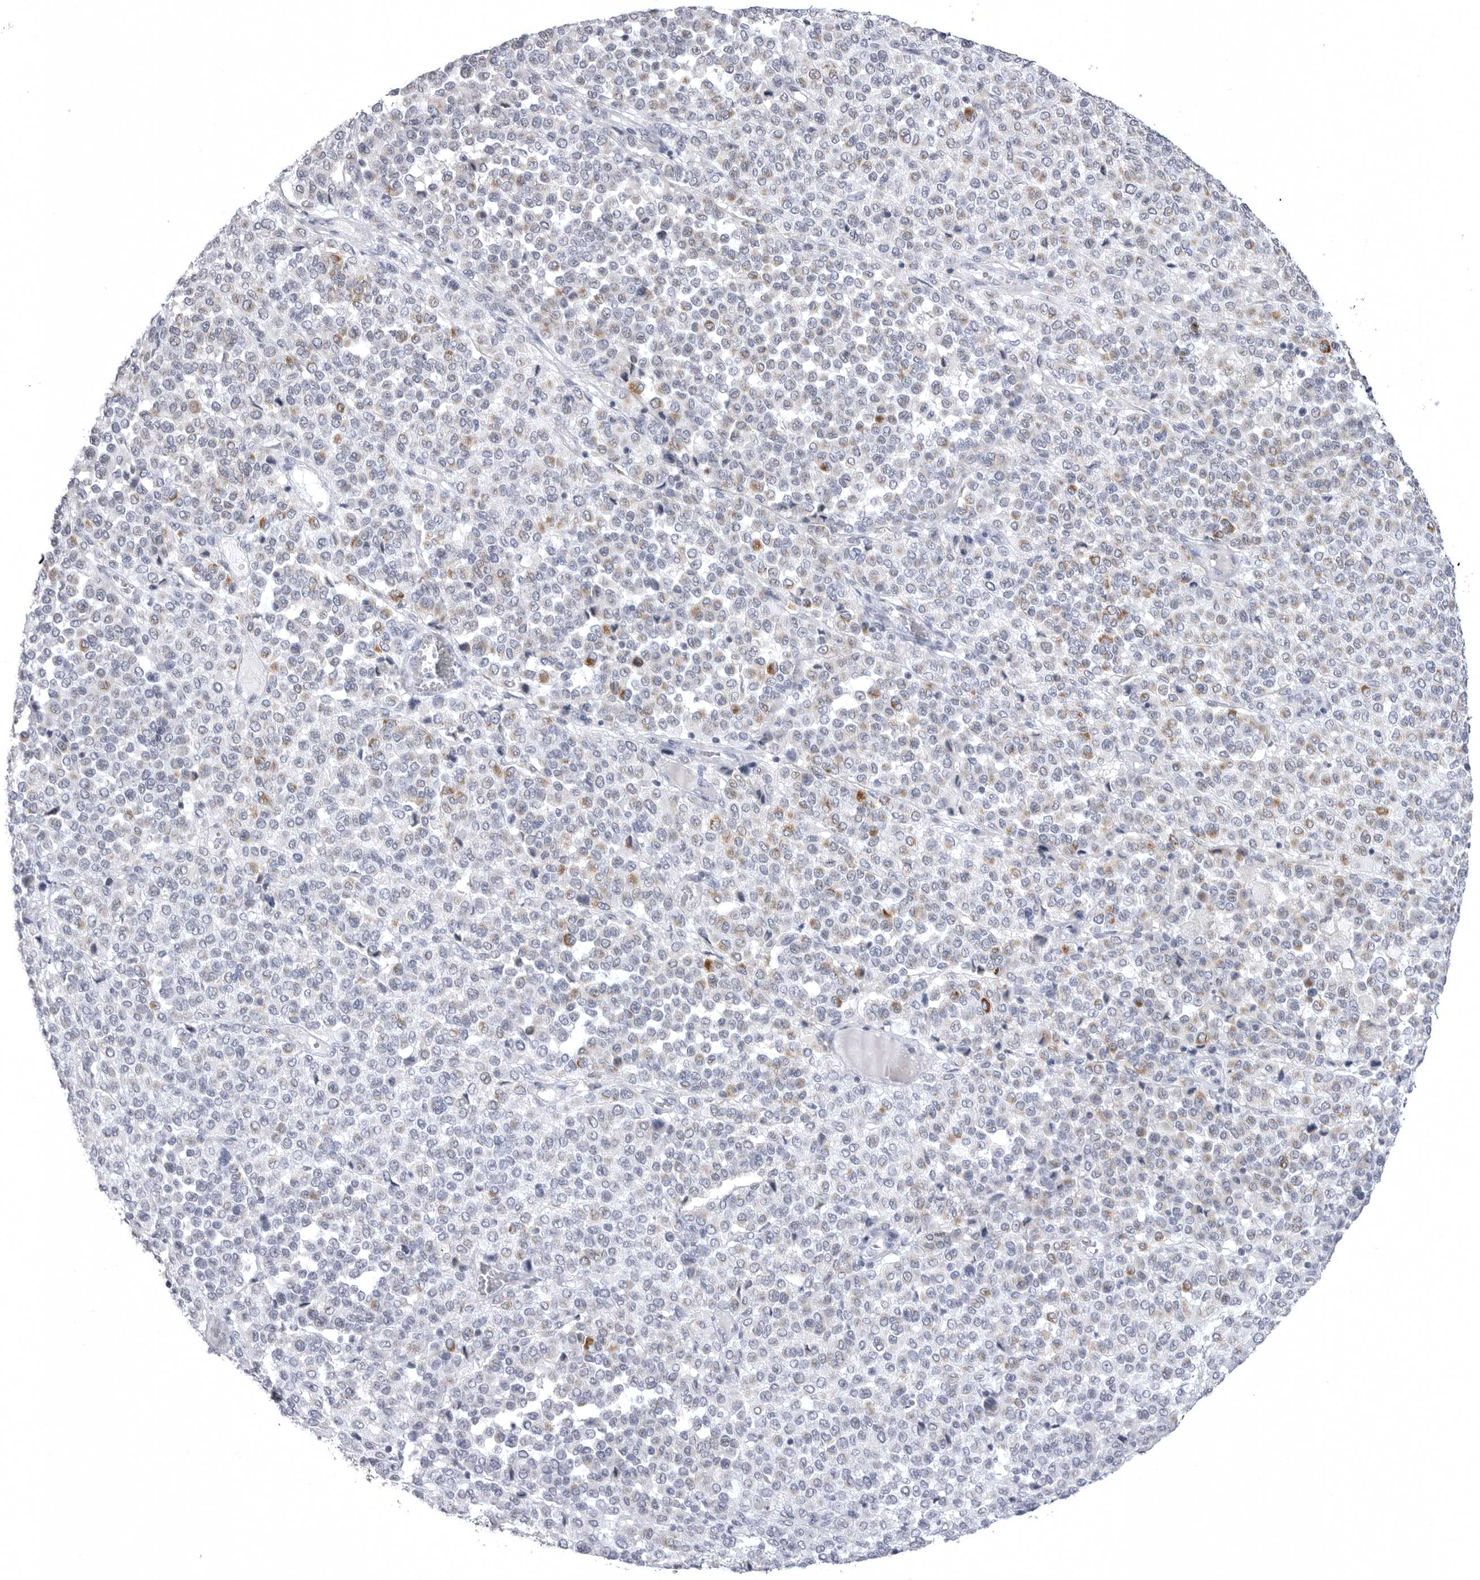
{"staining": {"intensity": "moderate", "quantity": "<25%", "location": "cytoplasmic/membranous"}, "tissue": "melanoma", "cell_type": "Tumor cells", "image_type": "cancer", "snomed": [{"axis": "morphology", "description": "Malignant melanoma, Metastatic site"}, {"axis": "topography", "description": "Pancreas"}], "caption": "DAB immunohistochemical staining of human melanoma displays moderate cytoplasmic/membranous protein staining in about <25% of tumor cells. (DAB (3,3'-diaminobenzidine) = brown stain, brightfield microscopy at high magnification).", "gene": "TUFM", "patient": {"sex": "female", "age": 30}}